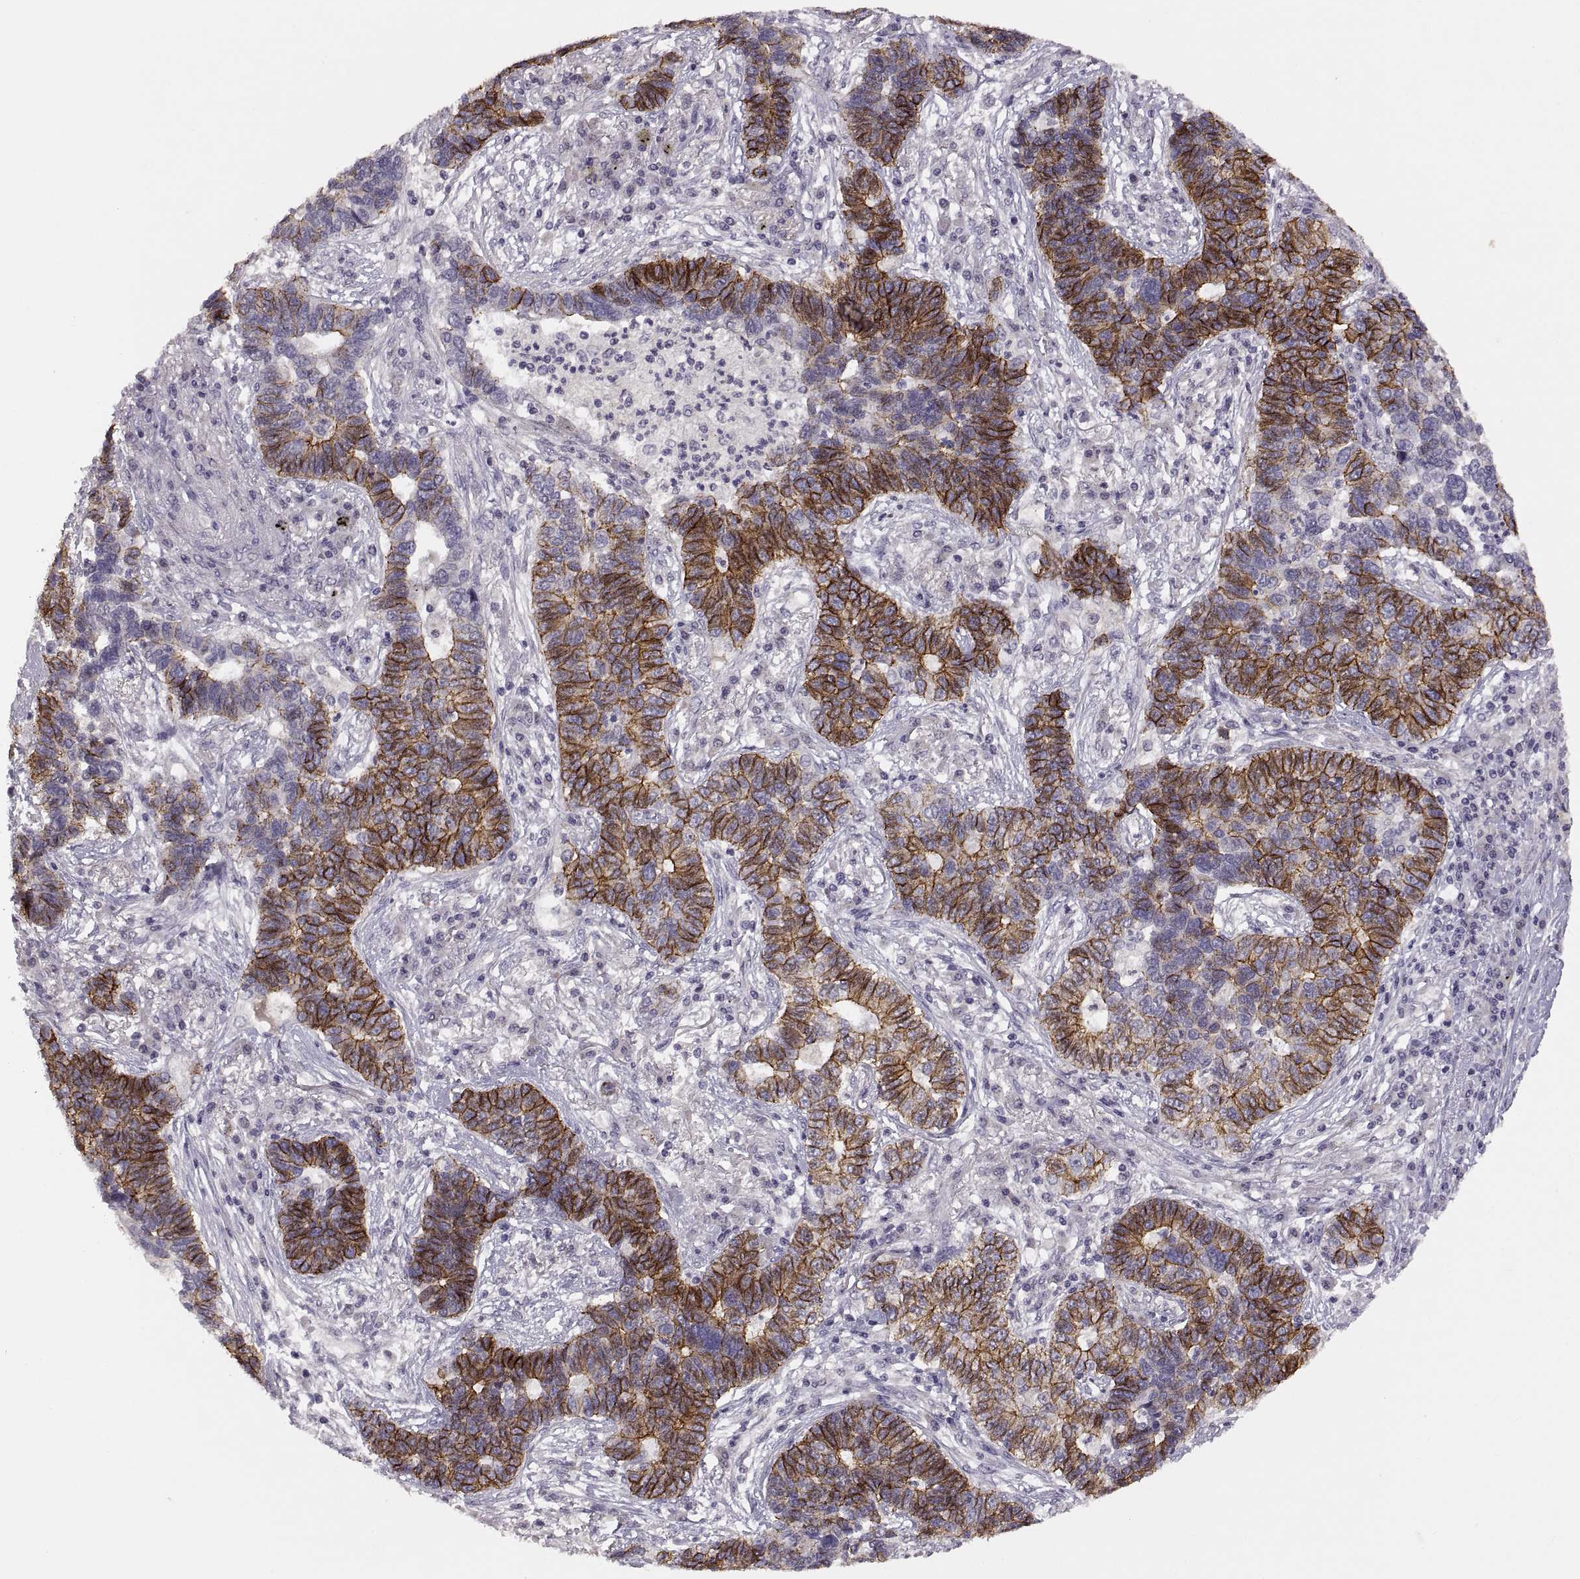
{"staining": {"intensity": "strong", "quantity": "25%-75%", "location": "cytoplasmic/membranous"}, "tissue": "lung cancer", "cell_type": "Tumor cells", "image_type": "cancer", "snomed": [{"axis": "morphology", "description": "Adenocarcinoma, NOS"}, {"axis": "topography", "description": "Lung"}], "caption": "Lung adenocarcinoma stained with DAB immunohistochemistry demonstrates high levels of strong cytoplasmic/membranous expression in about 25%-75% of tumor cells.", "gene": "CDH2", "patient": {"sex": "female", "age": 57}}